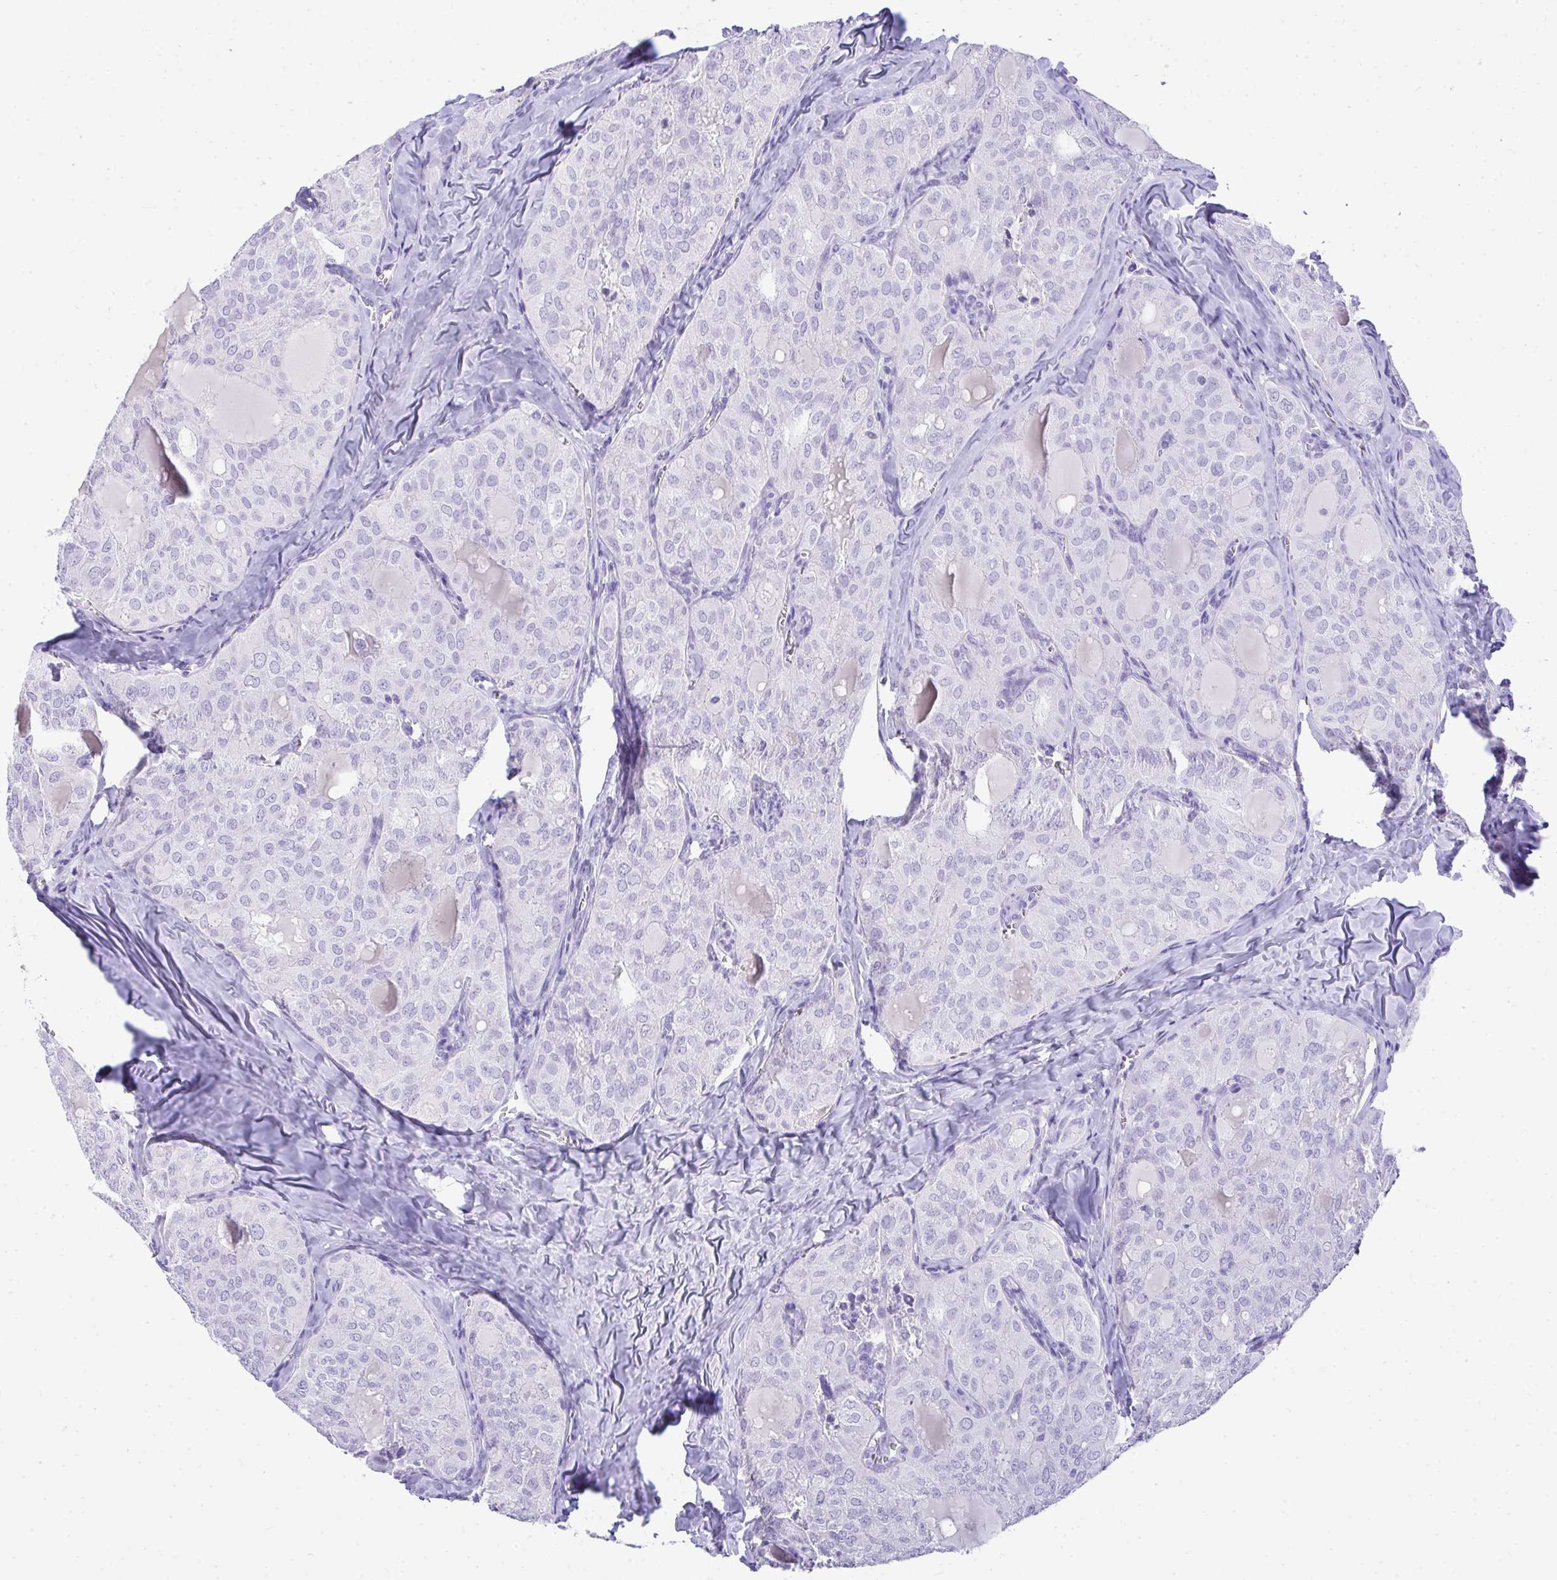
{"staining": {"intensity": "negative", "quantity": "none", "location": "none"}, "tissue": "thyroid cancer", "cell_type": "Tumor cells", "image_type": "cancer", "snomed": [{"axis": "morphology", "description": "Follicular adenoma carcinoma, NOS"}, {"axis": "topography", "description": "Thyroid gland"}], "caption": "The immunohistochemistry histopathology image has no significant staining in tumor cells of follicular adenoma carcinoma (thyroid) tissue.", "gene": "AVIL", "patient": {"sex": "male", "age": 75}}